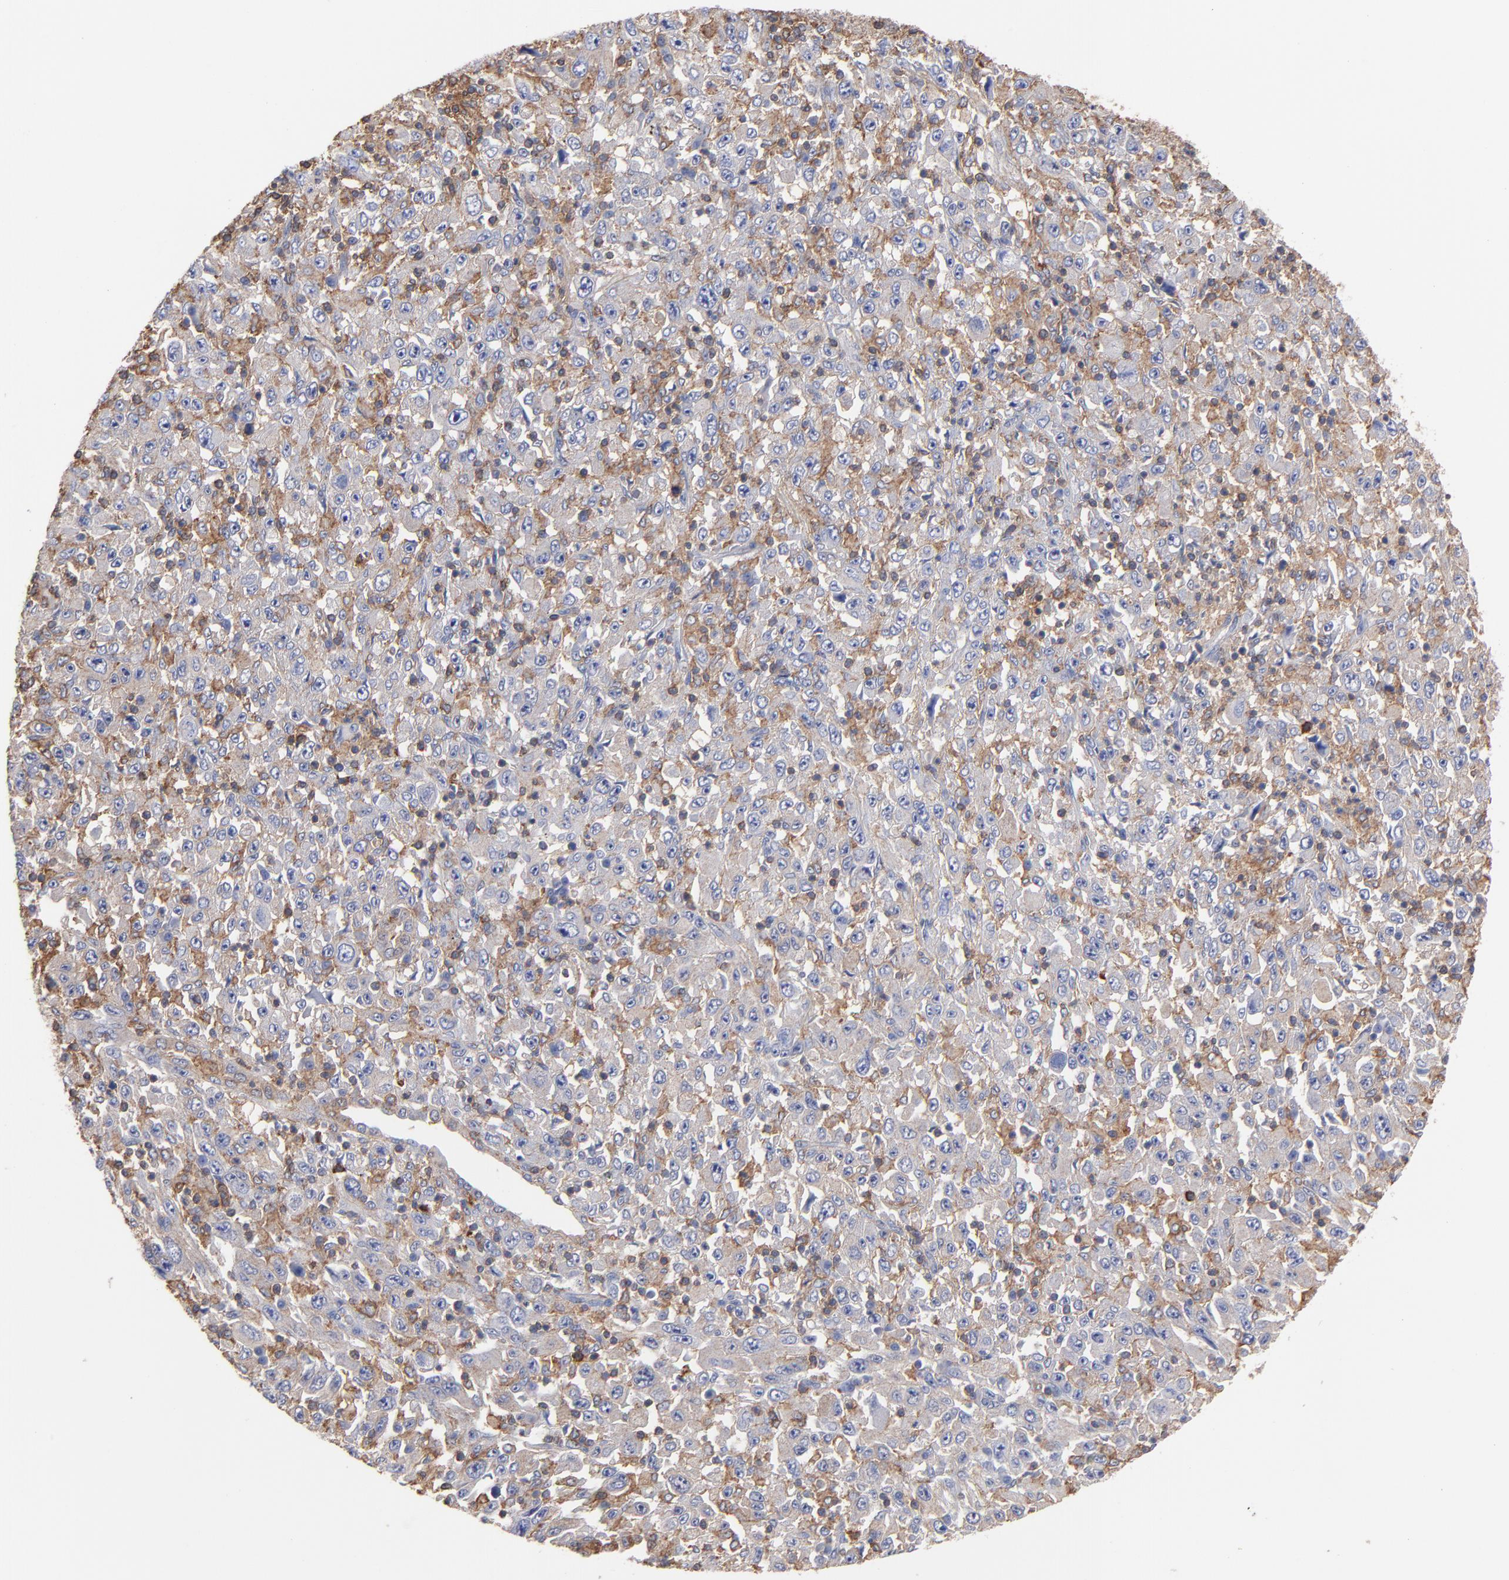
{"staining": {"intensity": "moderate", "quantity": ">75%", "location": "cytoplasmic/membranous"}, "tissue": "melanoma", "cell_type": "Tumor cells", "image_type": "cancer", "snomed": [{"axis": "morphology", "description": "Malignant melanoma, Metastatic site"}, {"axis": "topography", "description": "Skin"}], "caption": "An immunohistochemistry micrograph of tumor tissue is shown. Protein staining in brown shows moderate cytoplasmic/membranous positivity in melanoma within tumor cells.", "gene": "ASL", "patient": {"sex": "female", "age": 56}}